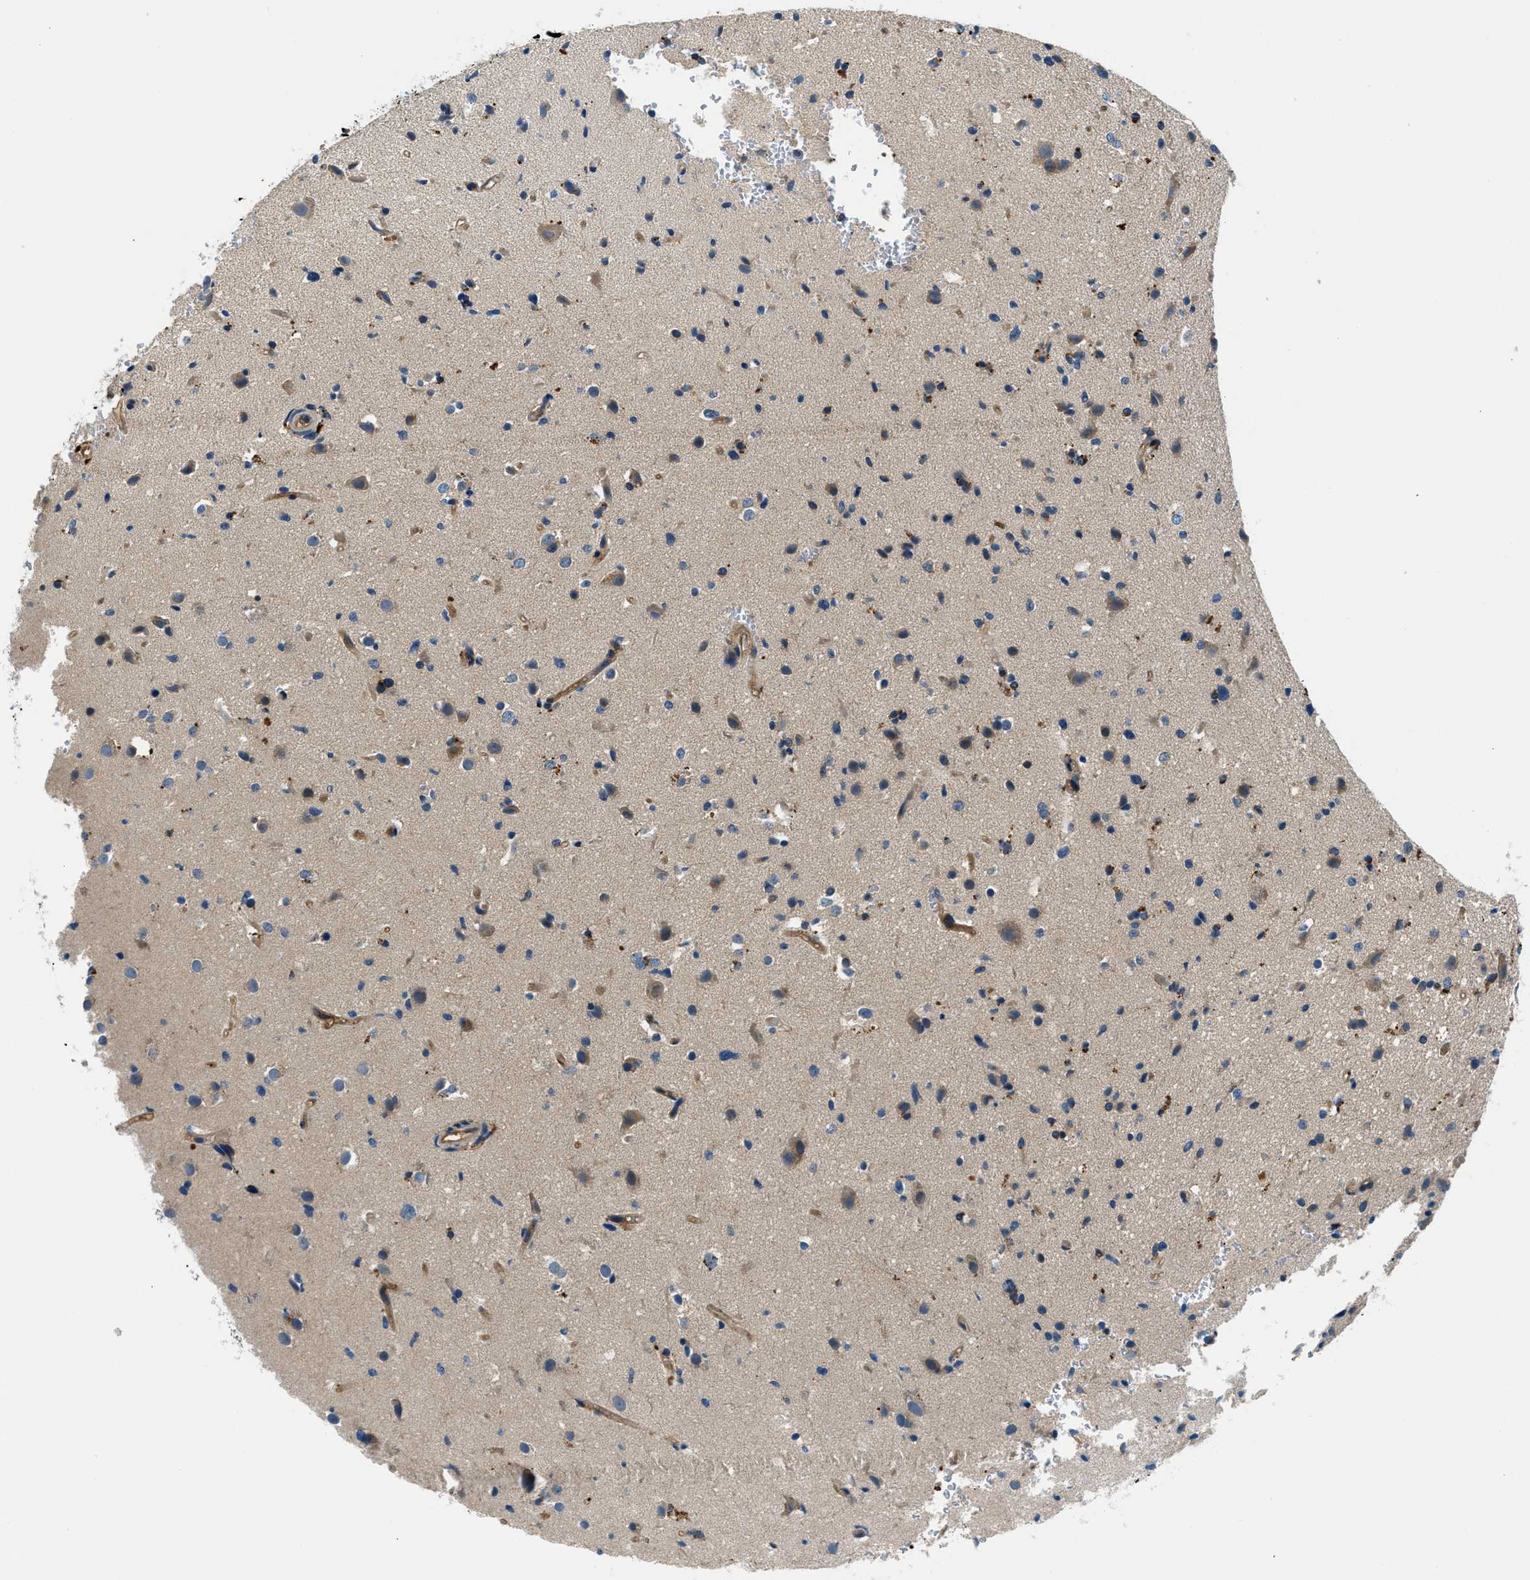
{"staining": {"intensity": "weak", "quantity": "25%-75%", "location": "cytoplasmic/membranous"}, "tissue": "glioma", "cell_type": "Tumor cells", "image_type": "cancer", "snomed": [{"axis": "morphology", "description": "Glioma, malignant, High grade"}, {"axis": "topography", "description": "Brain"}], "caption": "Immunohistochemistry of human glioma reveals low levels of weak cytoplasmic/membranous staining in approximately 25%-75% of tumor cells.", "gene": "SLC19A2", "patient": {"sex": "male", "age": 33}}